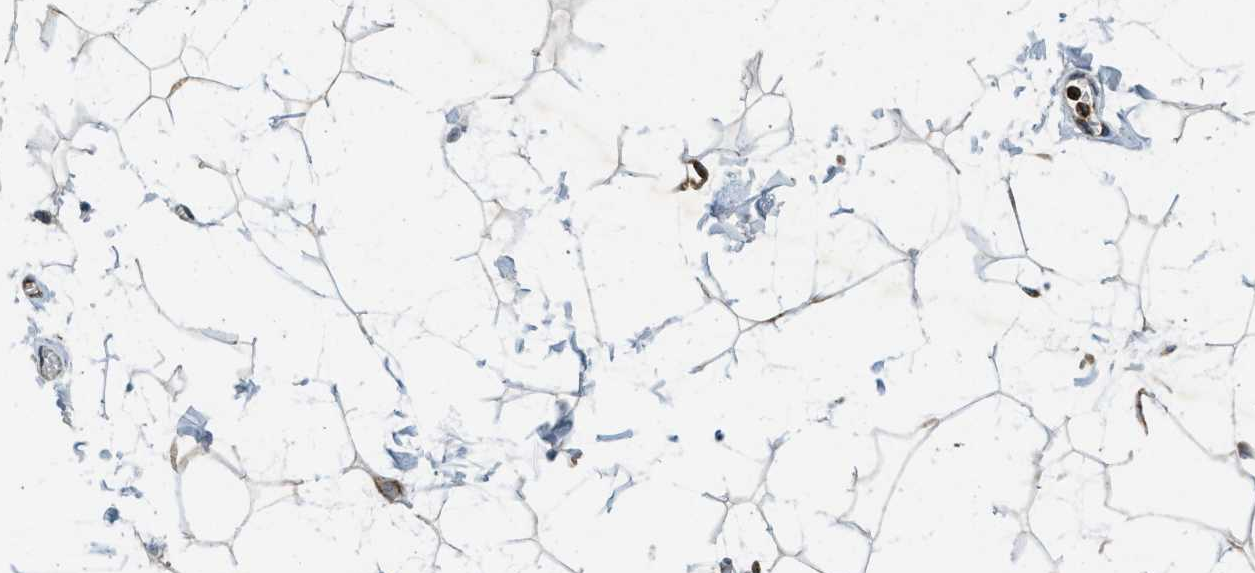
{"staining": {"intensity": "weak", "quantity": "25%-75%", "location": "cytoplasmic/membranous"}, "tissue": "adipose tissue", "cell_type": "Adipocytes", "image_type": "normal", "snomed": [{"axis": "morphology", "description": "Normal tissue, NOS"}, {"axis": "topography", "description": "Soft tissue"}], "caption": "Immunohistochemical staining of benign adipose tissue reveals 25%-75% levels of weak cytoplasmic/membranous protein expression in about 25%-75% of adipocytes.", "gene": "RAB3D", "patient": {"sex": "male", "age": 72}}